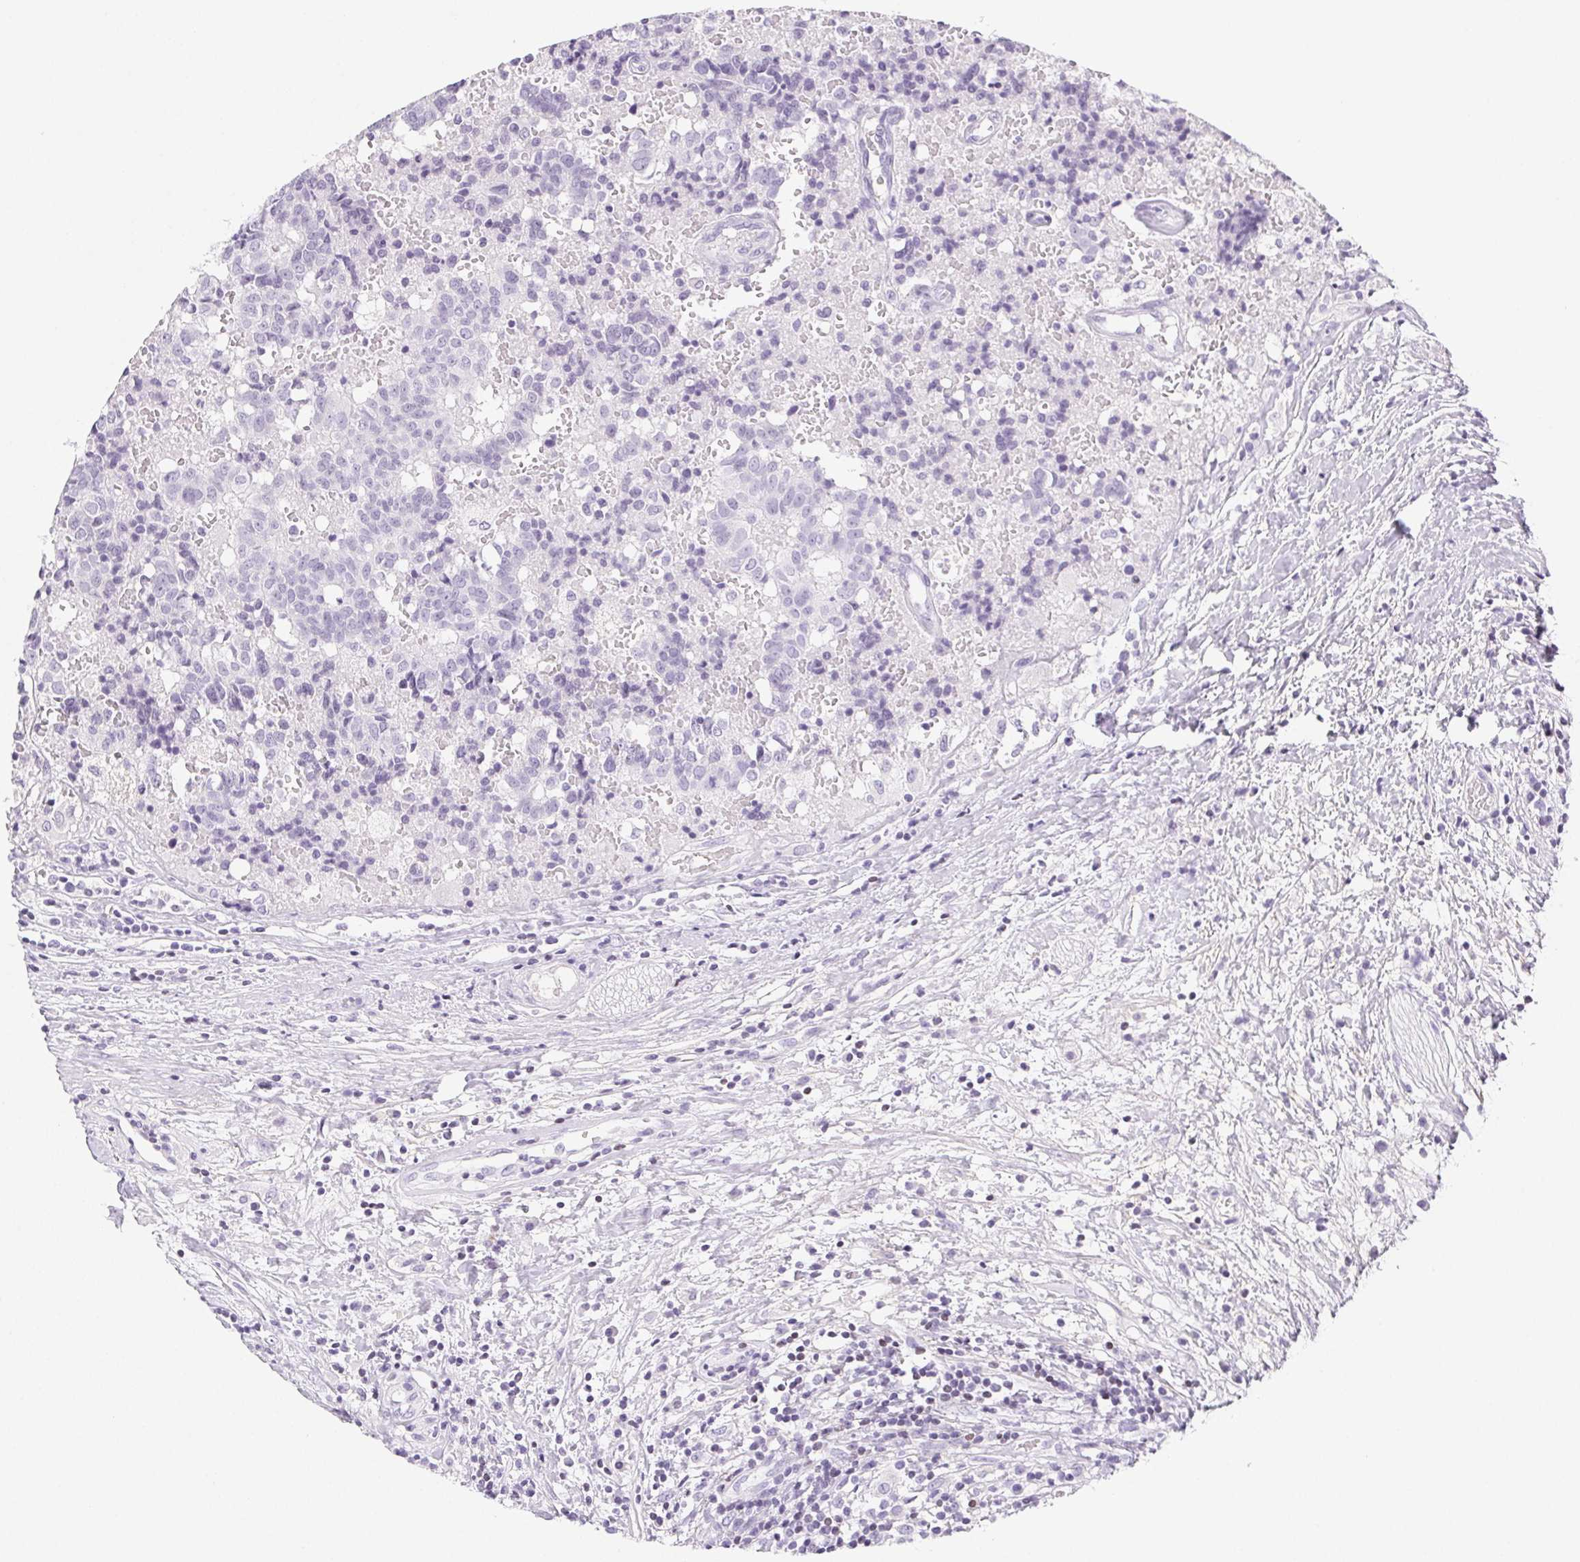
{"staining": {"intensity": "negative", "quantity": "none", "location": "none"}, "tissue": "prostate cancer", "cell_type": "Tumor cells", "image_type": "cancer", "snomed": [{"axis": "morphology", "description": "Adenocarcinoma, High grade"}, {"axis": "topography", "description": "Prostate and seminal vesicle, NOS"}], "caption": "Tumor cells are negative for brown protein staining in high-grade adenocarcinoma (prostate).", "gene": "BEND2", "patient": {"sex": "male", "age": 60}}